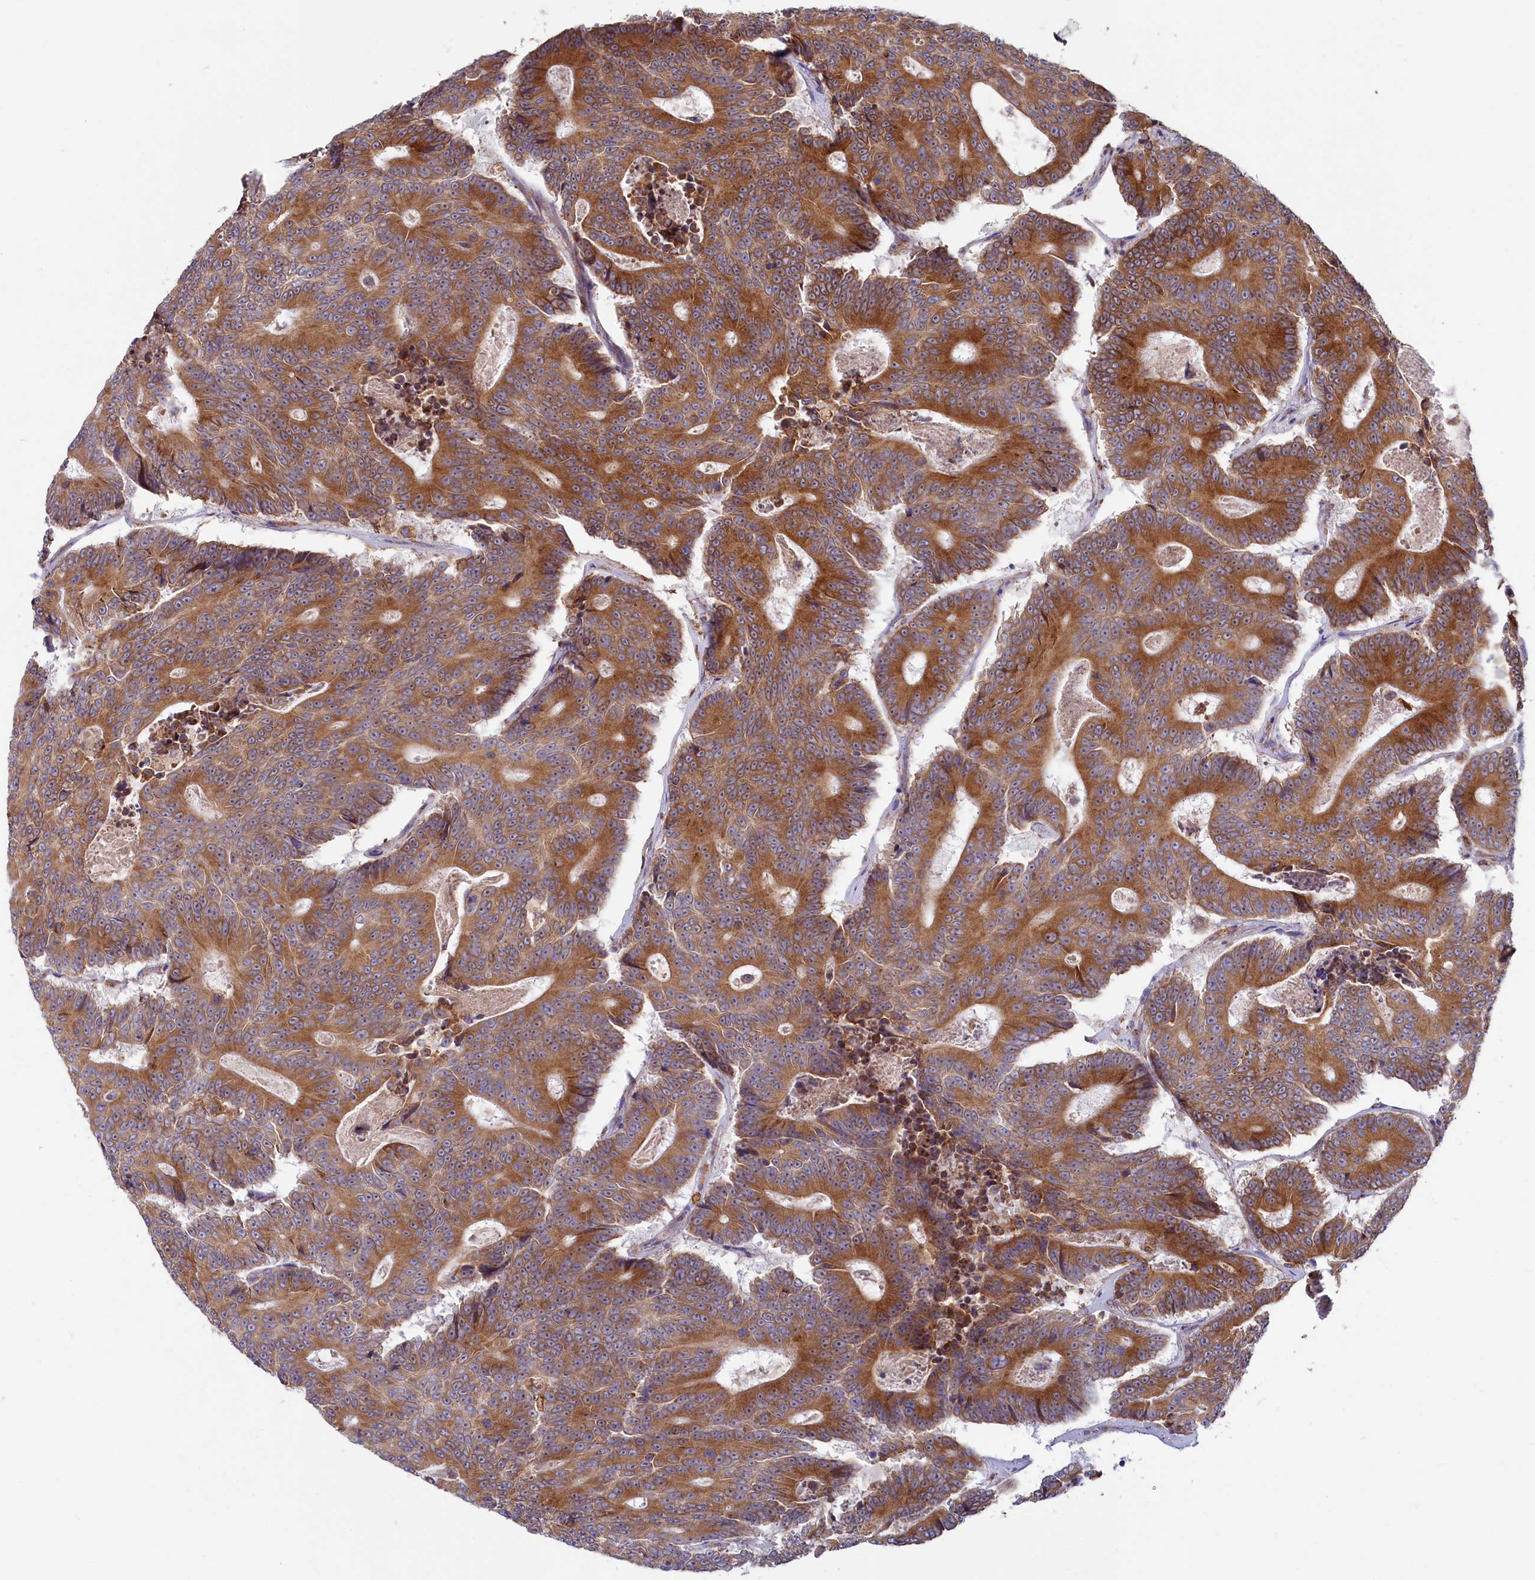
{"staining": {"intensity": "moderate", "quantity": ">75%", "location": "cytoplasmic/membranous"}, "tissue": "colorectal cancer", "cell_type": "Tumor cells", "image_type": "cancer", "snomed": [{"axis": "morphology", "description": "Adenocarcinoma, NOS"}, {"axis": "topography", "description": "Colon"}], "caption": "The photomicrograph displays immunohistochemical staining of colorectal cancer. There is moderate cytoplasmic/membranous expression is identified in about >75% of tumor cells.", "gene": "CHID1", "patient": {"sex": "male", "age": 83}}